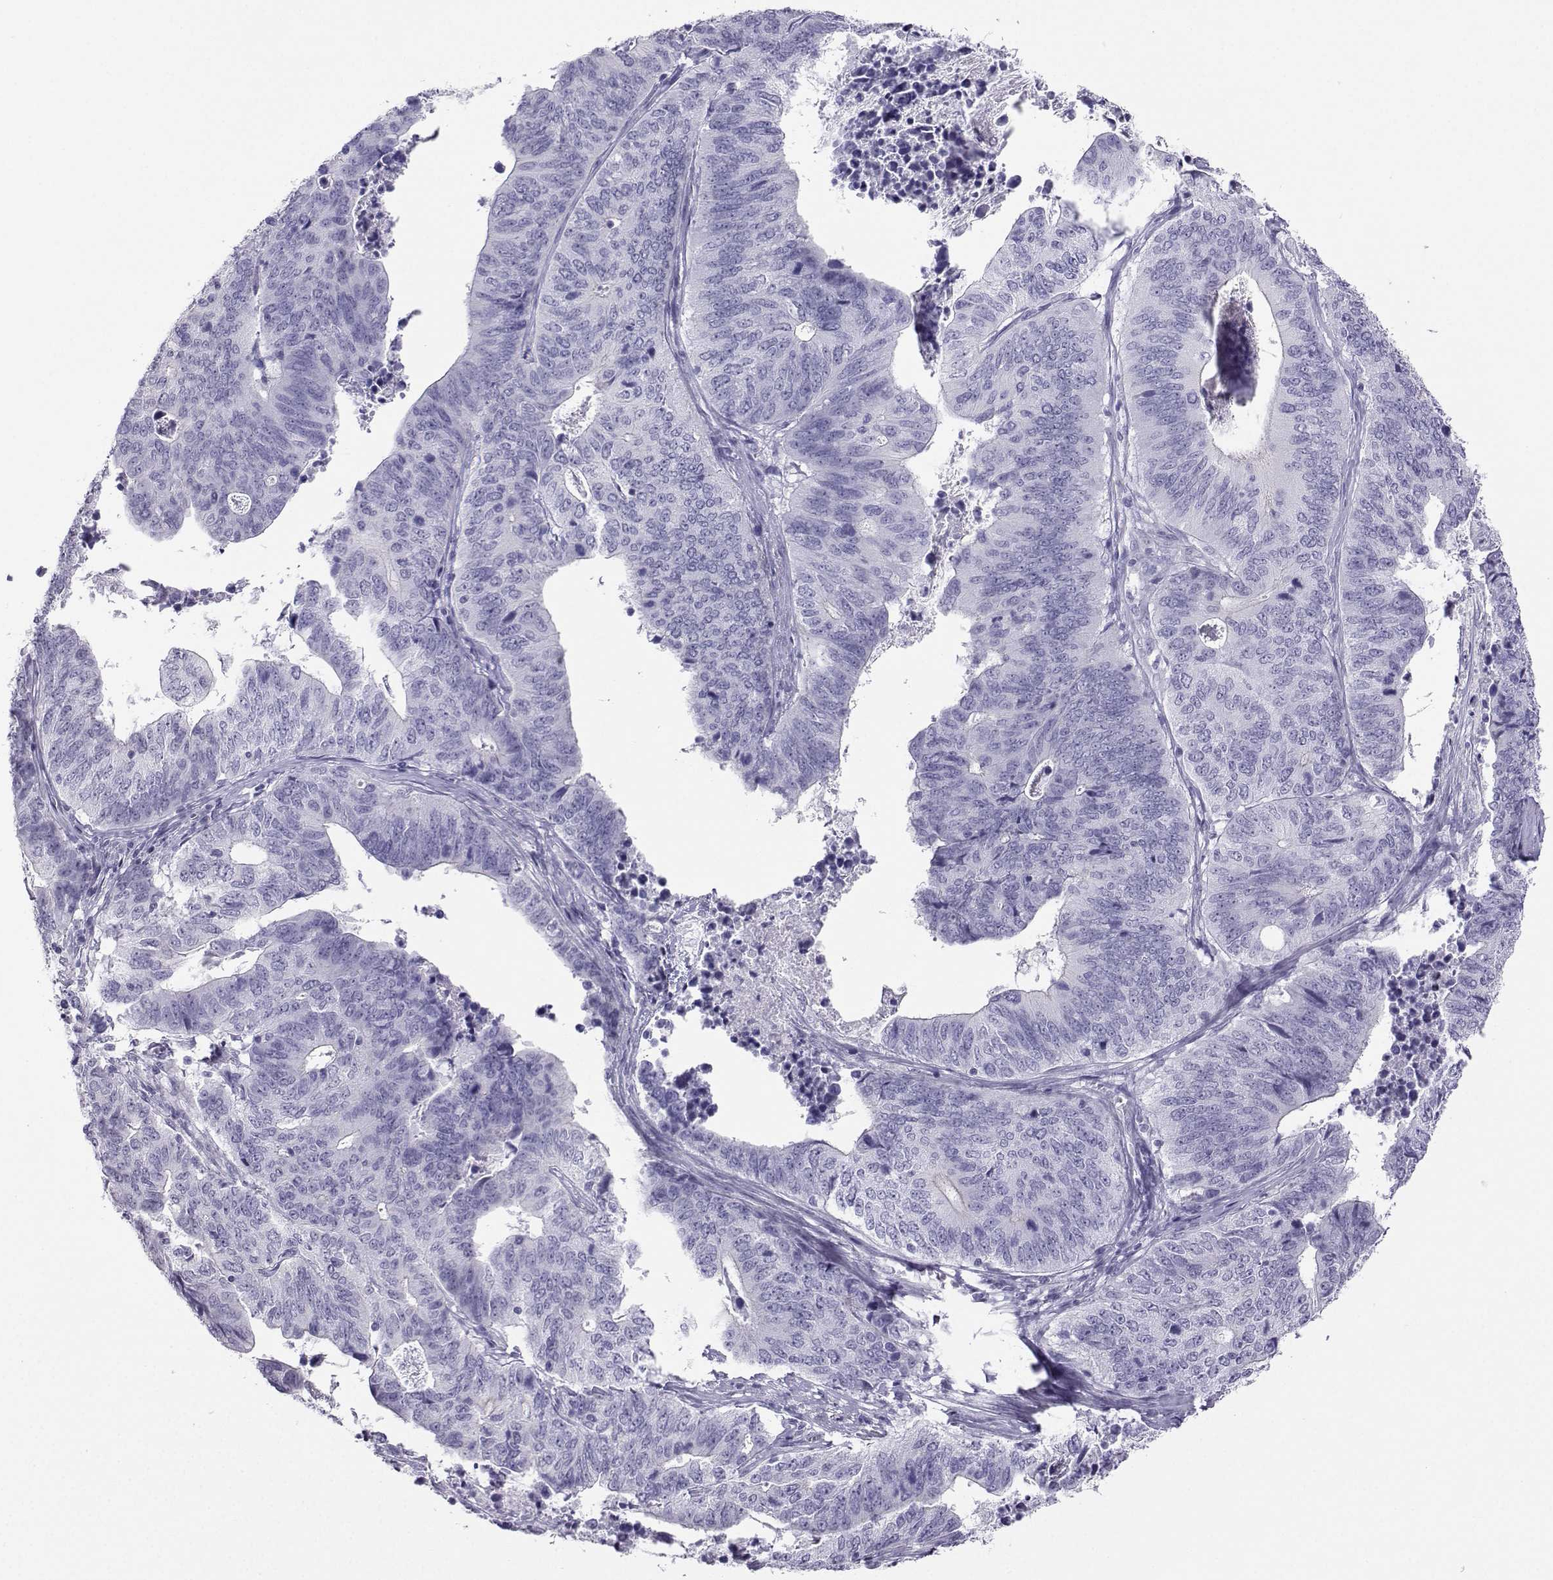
{"staining": {"intensity": "negative", "quantity": "none", "location": "none"}, "tissue": "stomach cancer", "cell_type": "Tumor cells", "image_type": "cancer", "snomed": [{"axis": "morphology", "description": "Adenocarcinoma, NOS"}, {"axis": "topography", "description": "Stomach, upper"}], "caption": "IHC photomicrograph of neoplastic tissue: human adenocarcinoma (stomach) stained with DAB shows no significant protein expression in tumor cells.", "gene": "KIF17", "patient": {"sex": "female", "age": 67}}